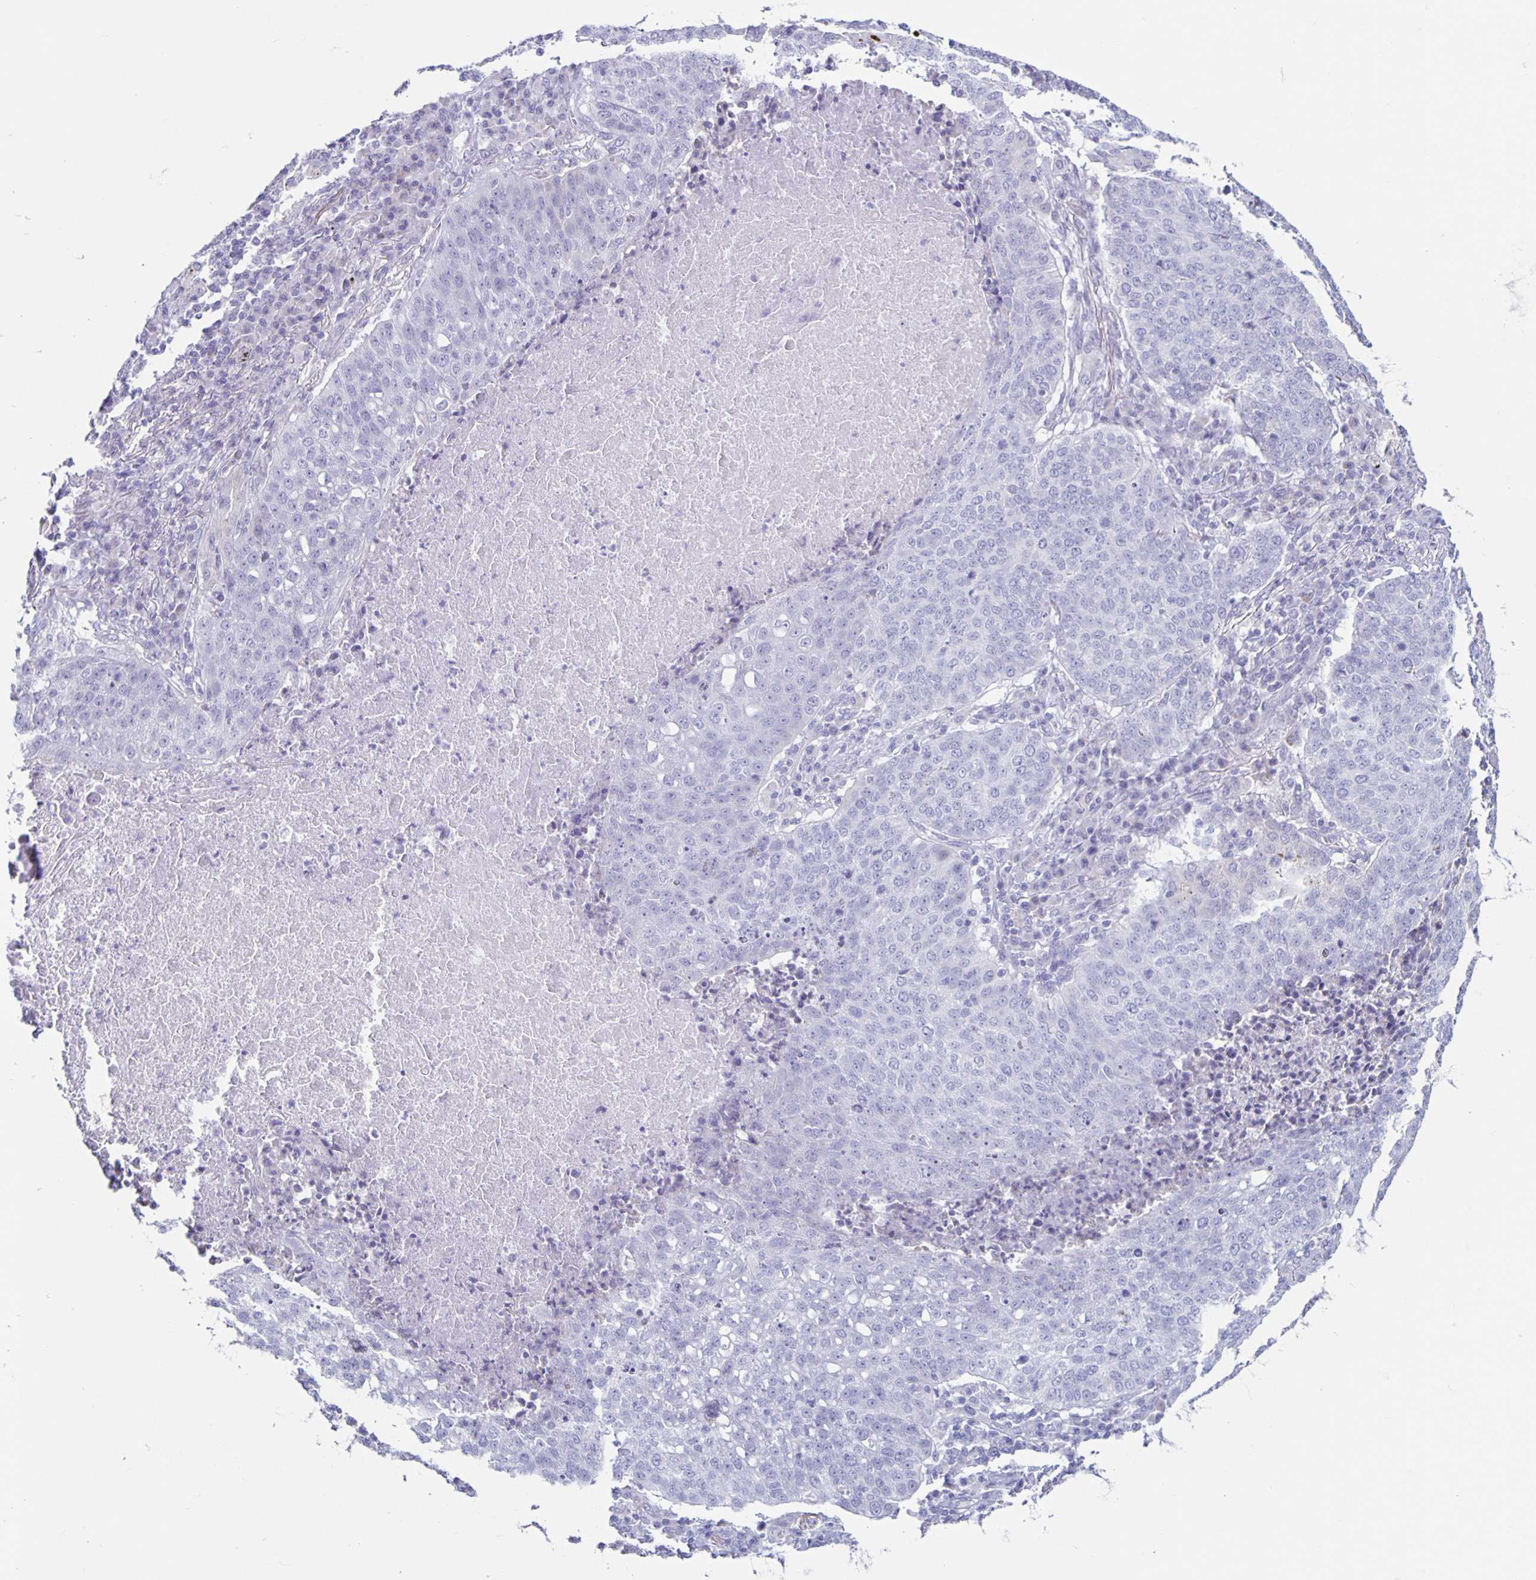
{"staining": {"intensity": "negative", "quantity": "none", "location": "none"}, "tissue": "lung cancer", "cell_type": "Tumor cells", "image_type": "cancer", "snomed": [{"axis": "morphology", "description": "Squamous cell carcinoma, NOS"}, {"axis": "topography", "description": "Lung"}], "caption": "Lung squamous cell carcinoma was stained to show a protein in brown. There is no significant staining in tumor cells. Nuclei are stained in blue.", "gene": "CT45A5", "patient": {"sex": "male", "age": 63}}